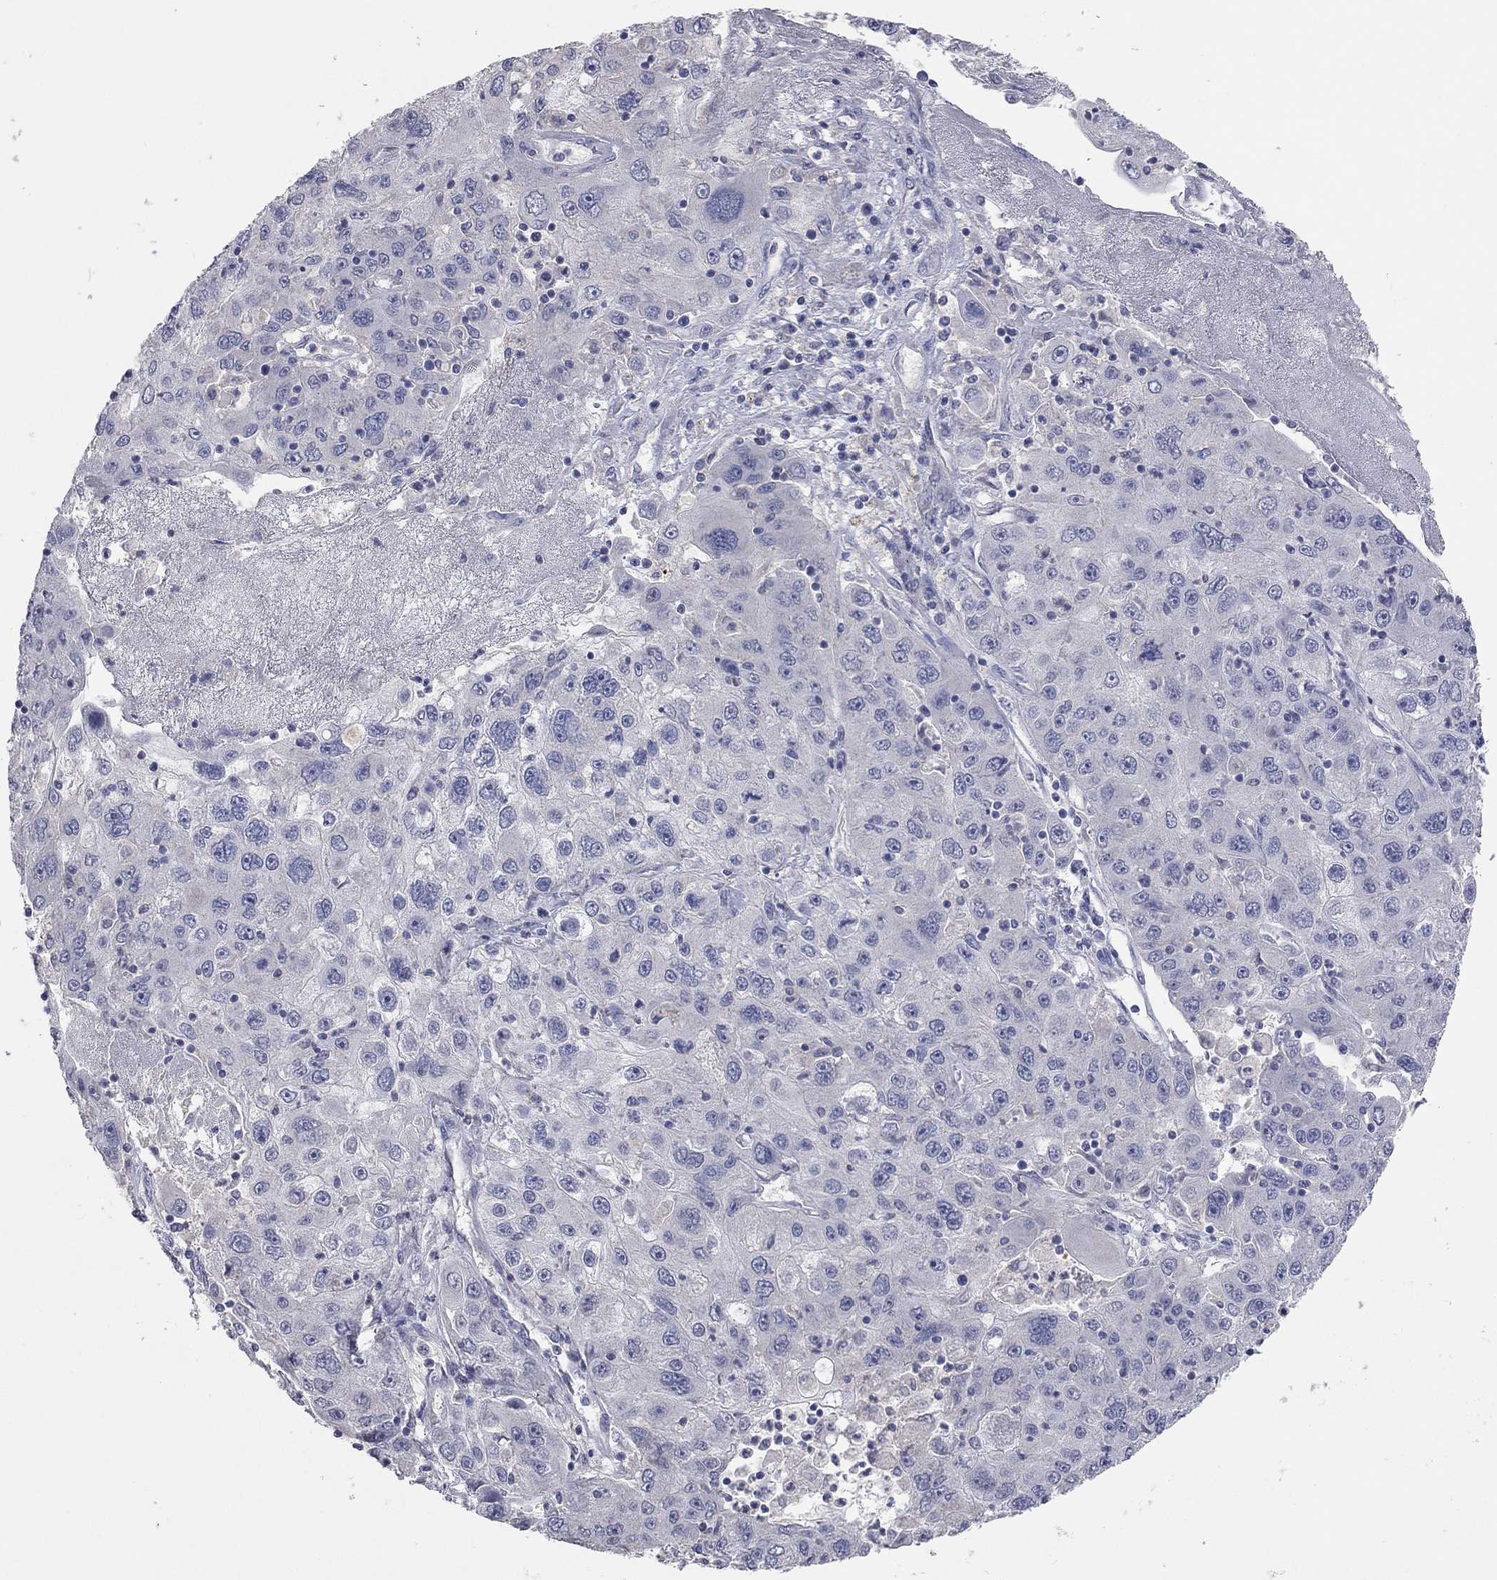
{"staining": {"intensity": "negative", "quantity": "none", "location": "none"}, "tissue": "stomach cancer", "cell_type": "Tumor cells", "image_type": "cancer", "snomed": [{"axis": "morphology", "description": "Adenocarcinoma, NOS"}, {"axis": "topography", "description": "Stomach"}], "caption": "IHC of human stomach adenocarcinoma reveals no positivity in tumor cells. (Stains: DAB immunohistochemistry with hematoxylin counter stain, Microscopy: brightfield microscopy at high magnification).", "gene": "MMP13", "patient": {"sex": "male", "age": 56}}